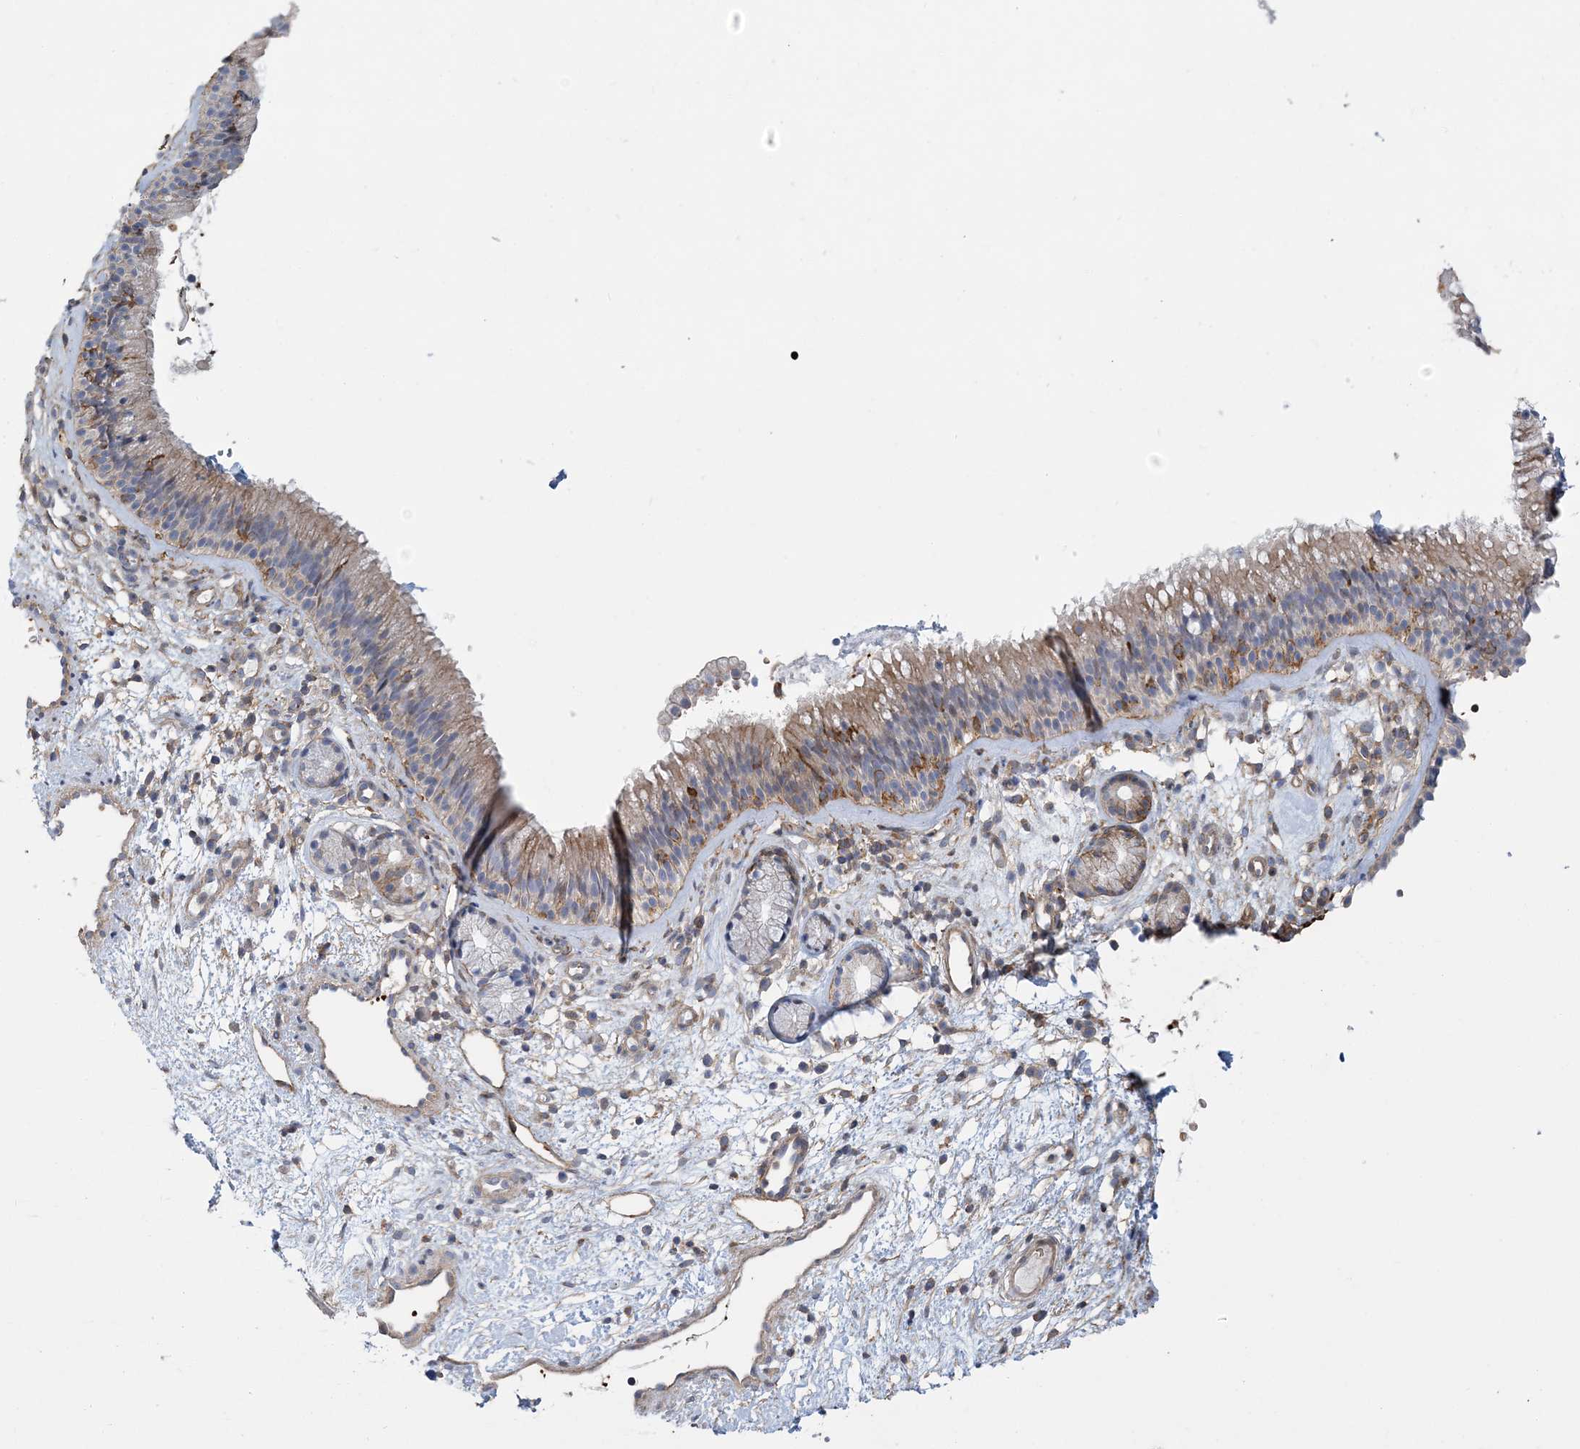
{"staining": {"intensity": "weak", "quantity": ">75%", "location": "cytoplasmic/membranous"}, "tissue": "nasopharynx", "cell_type": "Respiratory epithelial cells", "image_type": "normal", "snomed": [{"axis": "morphology", "description": "Normal tissue, NOS"}, {"axis": "morphology", "description": "Inflammation, NOS"}, {"axis": "morphology", "description": "Malignant melanoma, Metastatic site"}, {"axis": "topography", "description": "Nasopharynx"}], "caption": "High-power microscopy captured an IHC photomicrograph of unremarkable nasopharynx, revealing weak cytoplasmic/membranous positivity in about >75% of respiratory epithelial cells. (Brightfield microscopy of DAB IHC at high magnification).", "gene": "ARAP2", "patient": {"sex": "male", "age": 70}}